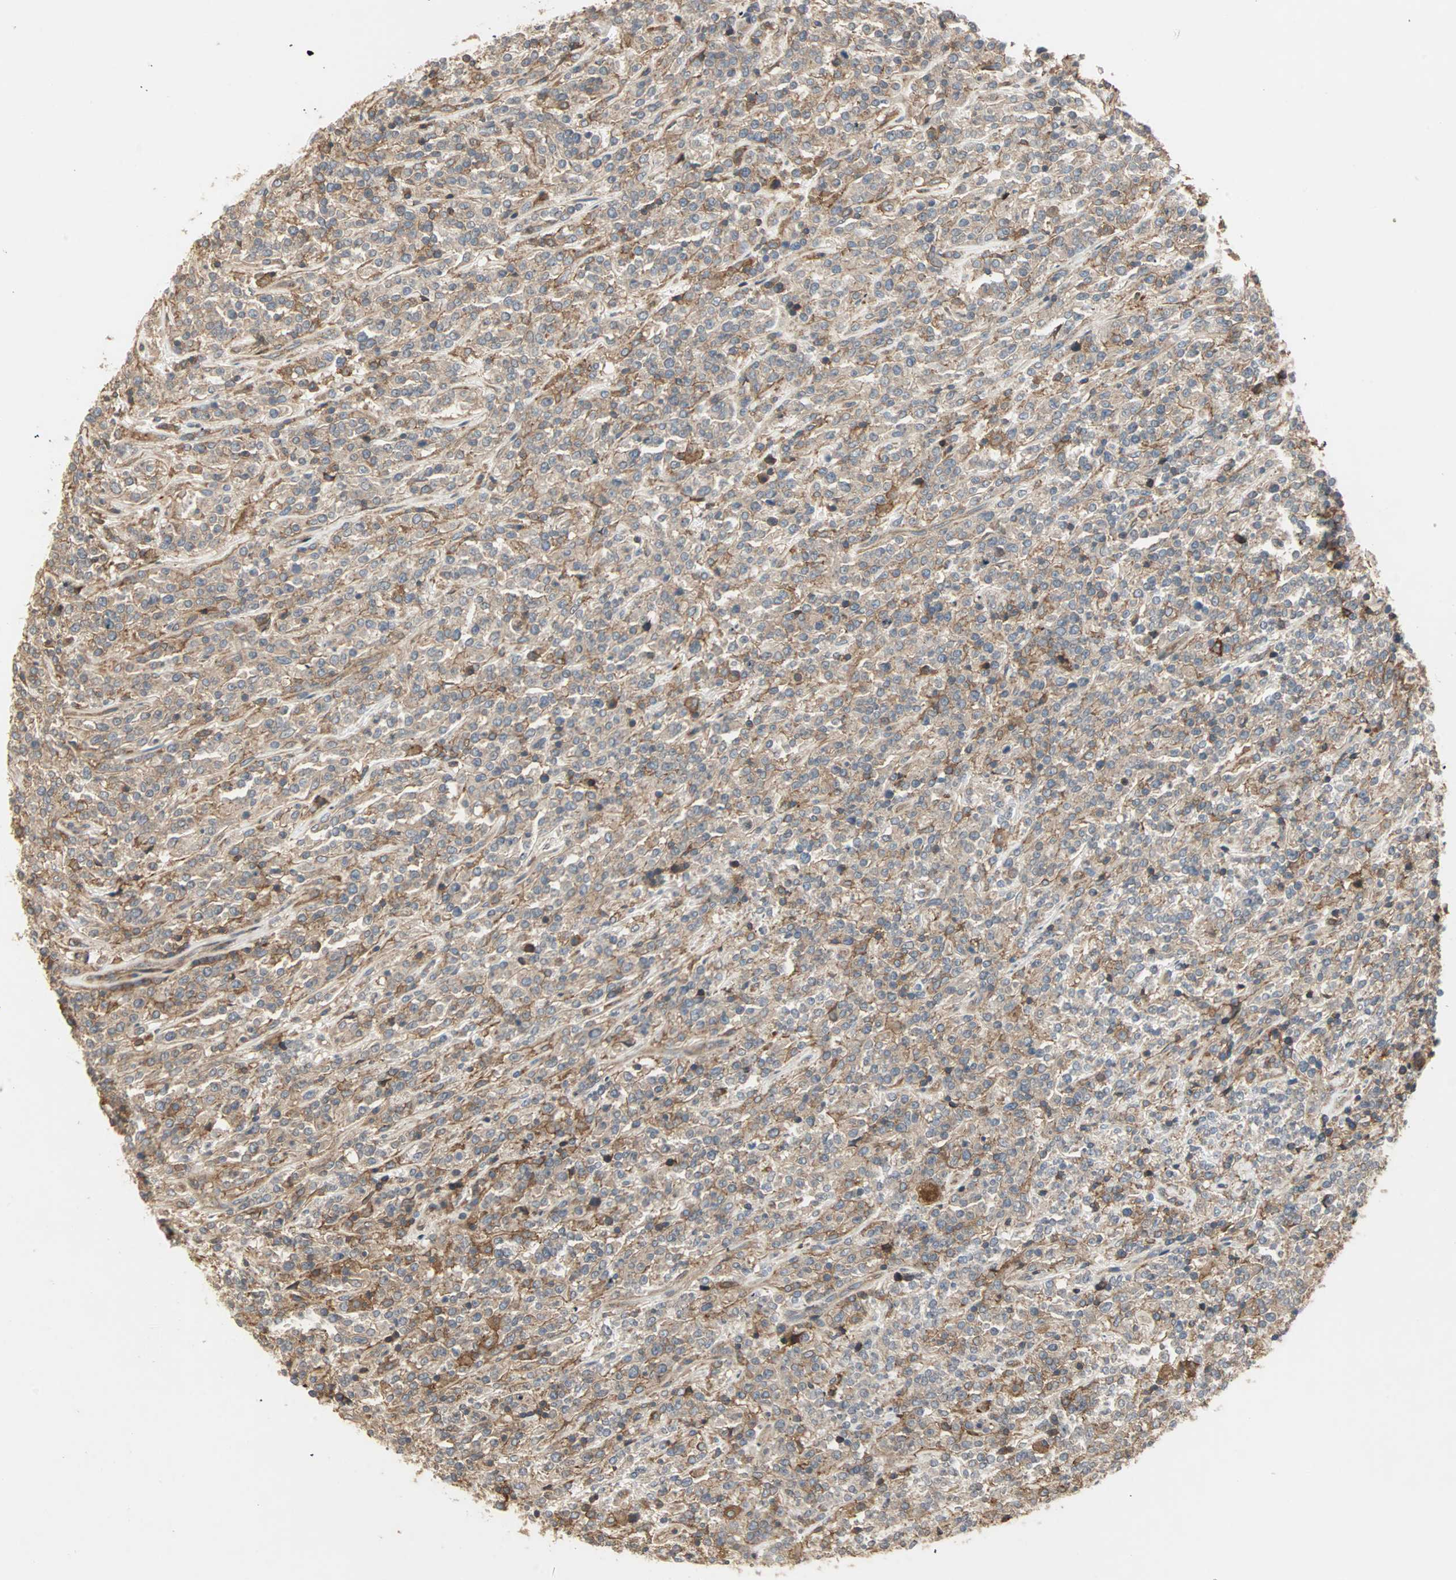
{"staining": {"intensity": "moderate", "quantity": ">75%", "location": "cytoplasmic/membranous"}, "tissue": "lymphoma", "cell_type": "Tumor cells", "image_type": "cancer", "snomed": [{"axis": "morphology", "description": "Malignant lymphoma, non-Hodgkin's type, High grade"}, {"axis": "topography", "description": "Soft tissue"}], "caption": "Malignant lymphoma, non-Hodgkin's type (high-grade) stained with a protein marker reveals moderate staining in tumor cells.", "gene": "GNAI2", "patient": {"sex": "male", "age": 18}}